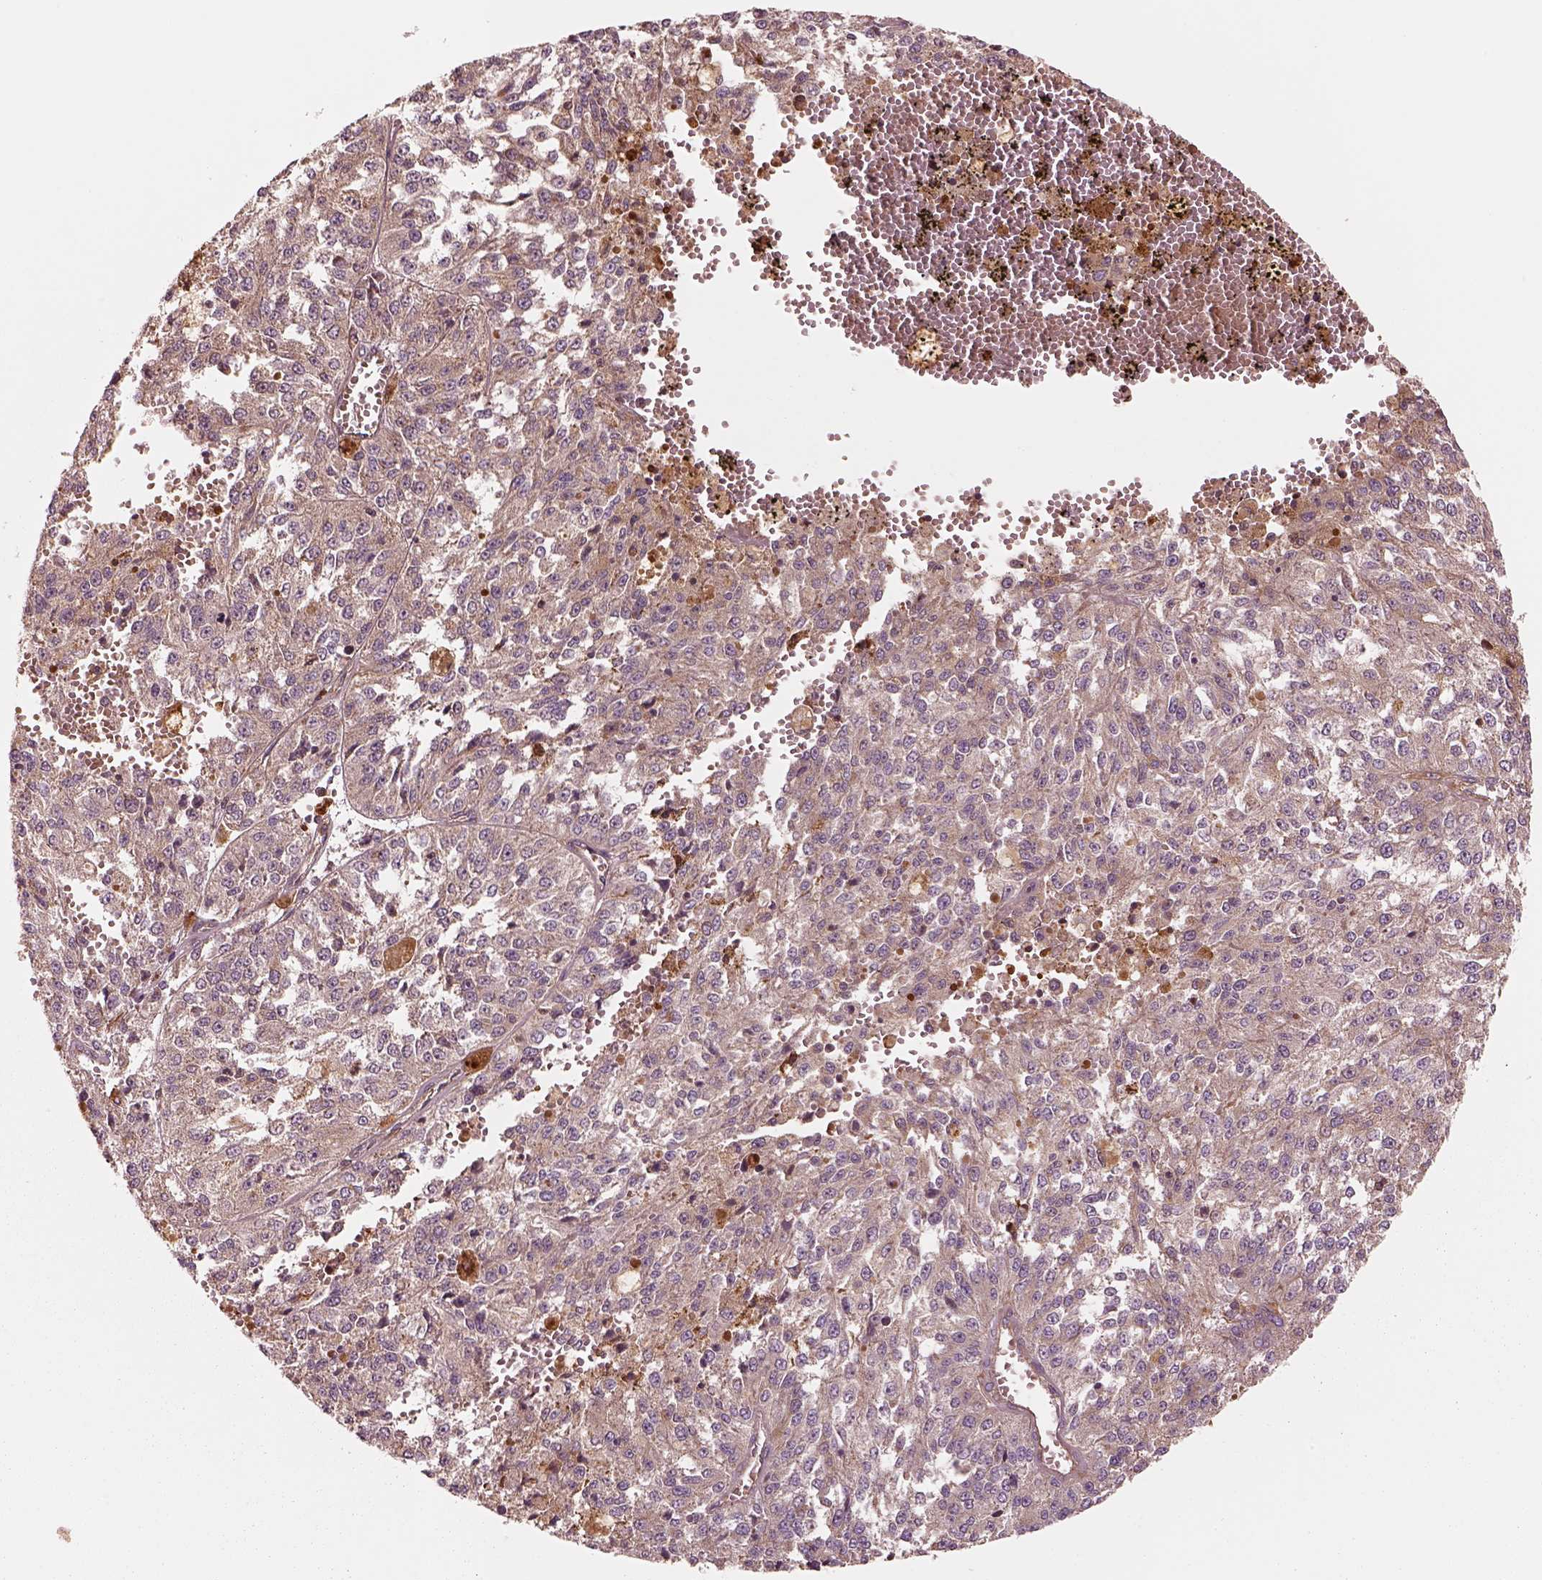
{"staining": {"intensity": "weak", "quantity": "<25%", "location": "cytoplasmic/membranous"}, "tissue": "melanoma", "cell_type": "Tumor cells", "image_type": "cancer", "snomed": [{"axis": "morphology", "description": "Malignant melanoma, Metastatic site"}, {"axis": "topography", "description": "Lymph node"}], "caption": "Protein analysis of malignant melanoma (metastatic site) displays no significant staining in tumor cells. The staining was performed using DAB to visualize the protein expression in brown, while the nuclei were stained in blue with hematoxylin (Magnification: 20x).", "gene": "ASCC2", "patient": {"sex": "female", "age": 64}}